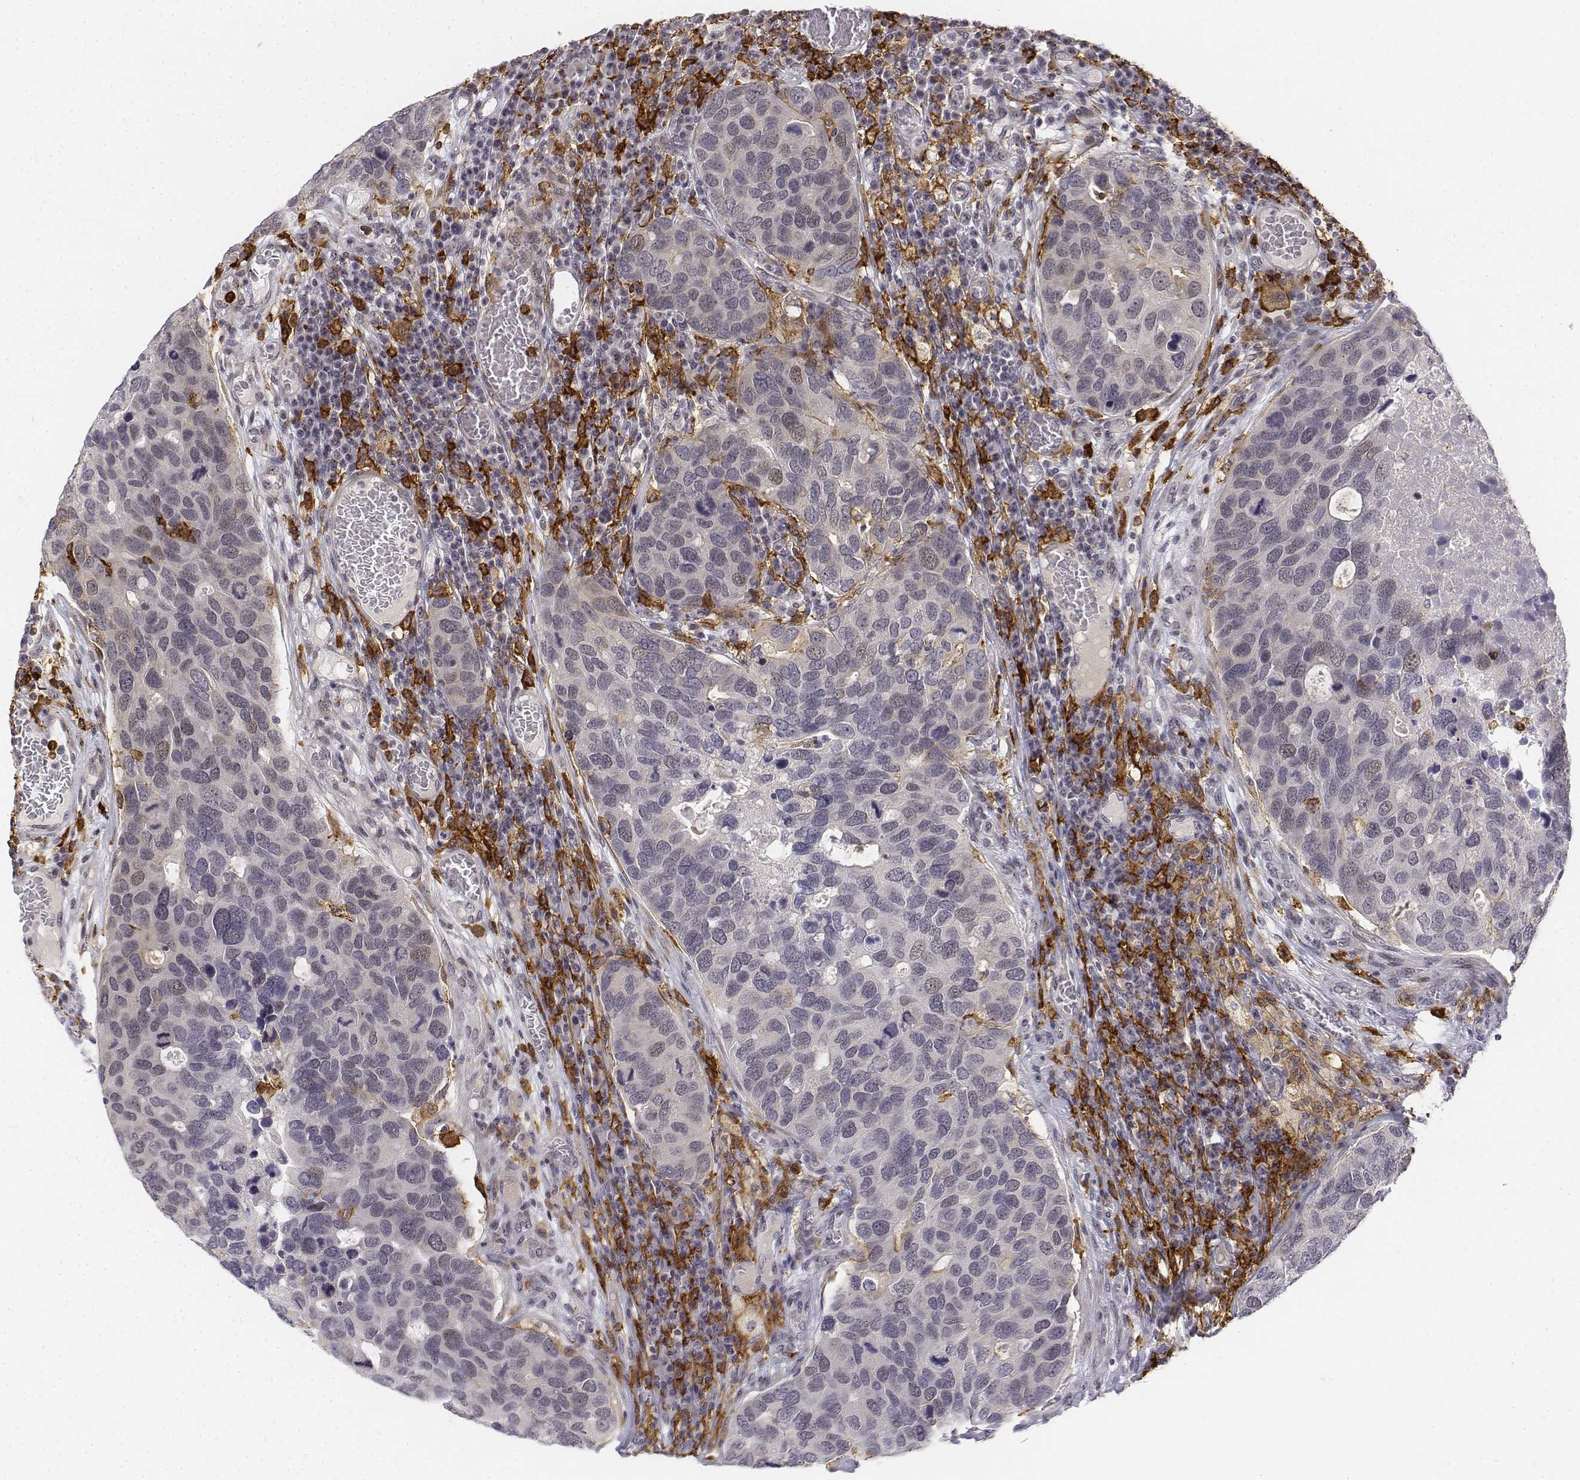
{"staining": {"intensity": "negative", "quantity": "none", "location": "none"}, "tissue": "breast cancer", "cell_type": "Tumor cells", "image_type": "cancer", "snomed": [{"axis": "morphology", "description": "Duct carcinoma"}, {"axis": "topography", "description": "Breast"}], "caption": "IHC photomicrograph of neoplastic tissue: human infiltrating ductal carcinoma (breast) stained with DAB exhibits no significant protein staining in tumor cells.", "gene": "CD14", "patient": {"sex": "female", "age": 83}}